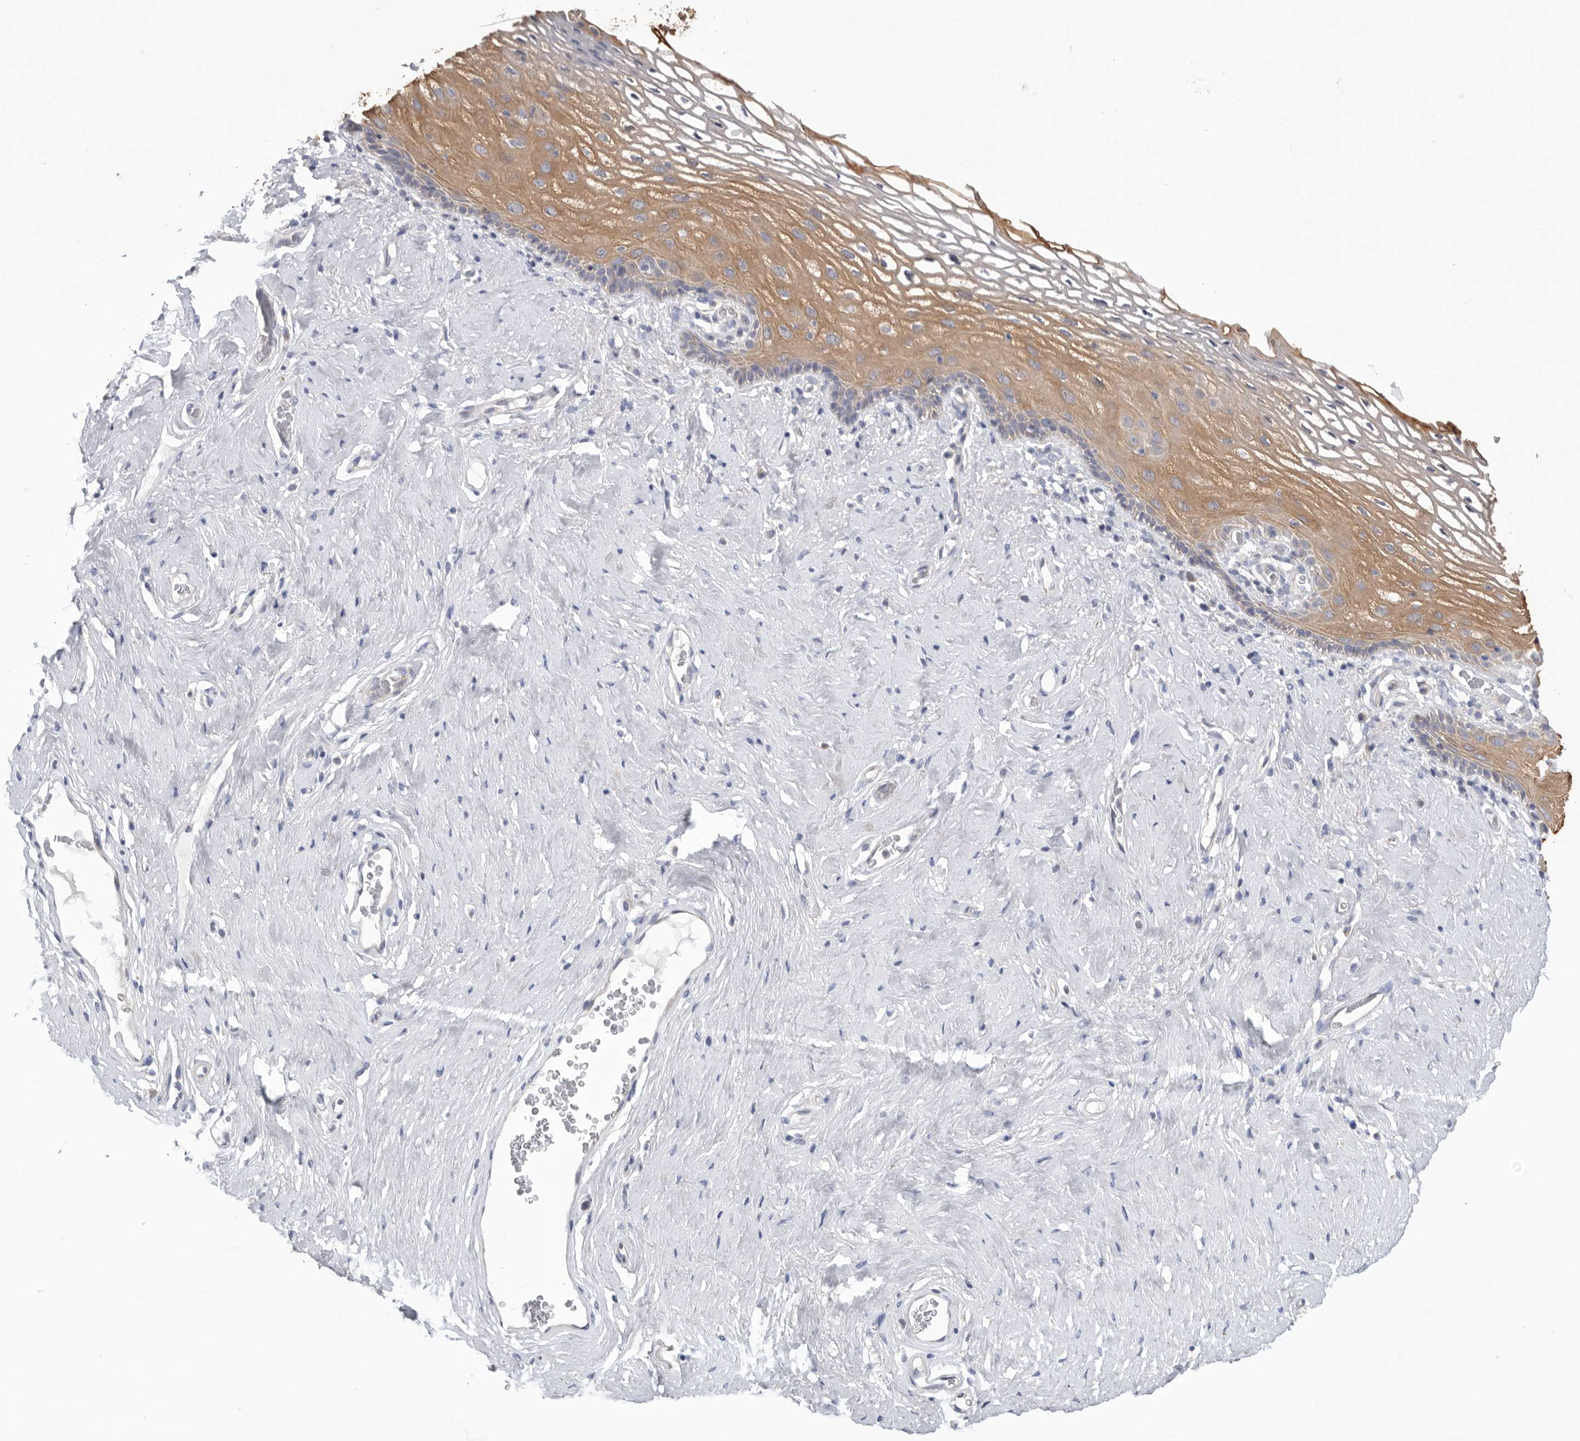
{"staining": {"intensity": "moderate", "quantity": ">75%", "location": "cytoplasmic/membranous"}, "tissue": "vagina", "cell_type": "Squamous epithelial cells", "image_type": "normal", "snomed": [{"axis": "morphology", "description": "Normal tissue, NOS"}, {"axis": "morphology", "description": "Adenocarcinoma, NOS"}, {"axis": "topography", "description": "Rectum"}, {"axis": "topography", "description": "Vagina"}], "caption": "This photomicrograph shows IHC staining of unremarkable human vagina, with medium moderate cytoplasmic/membranous expression in approximately >75% of squamous epithelial cells.", "gene": "MTFR1L", "patient": {"sex": "female", "age": 71}}